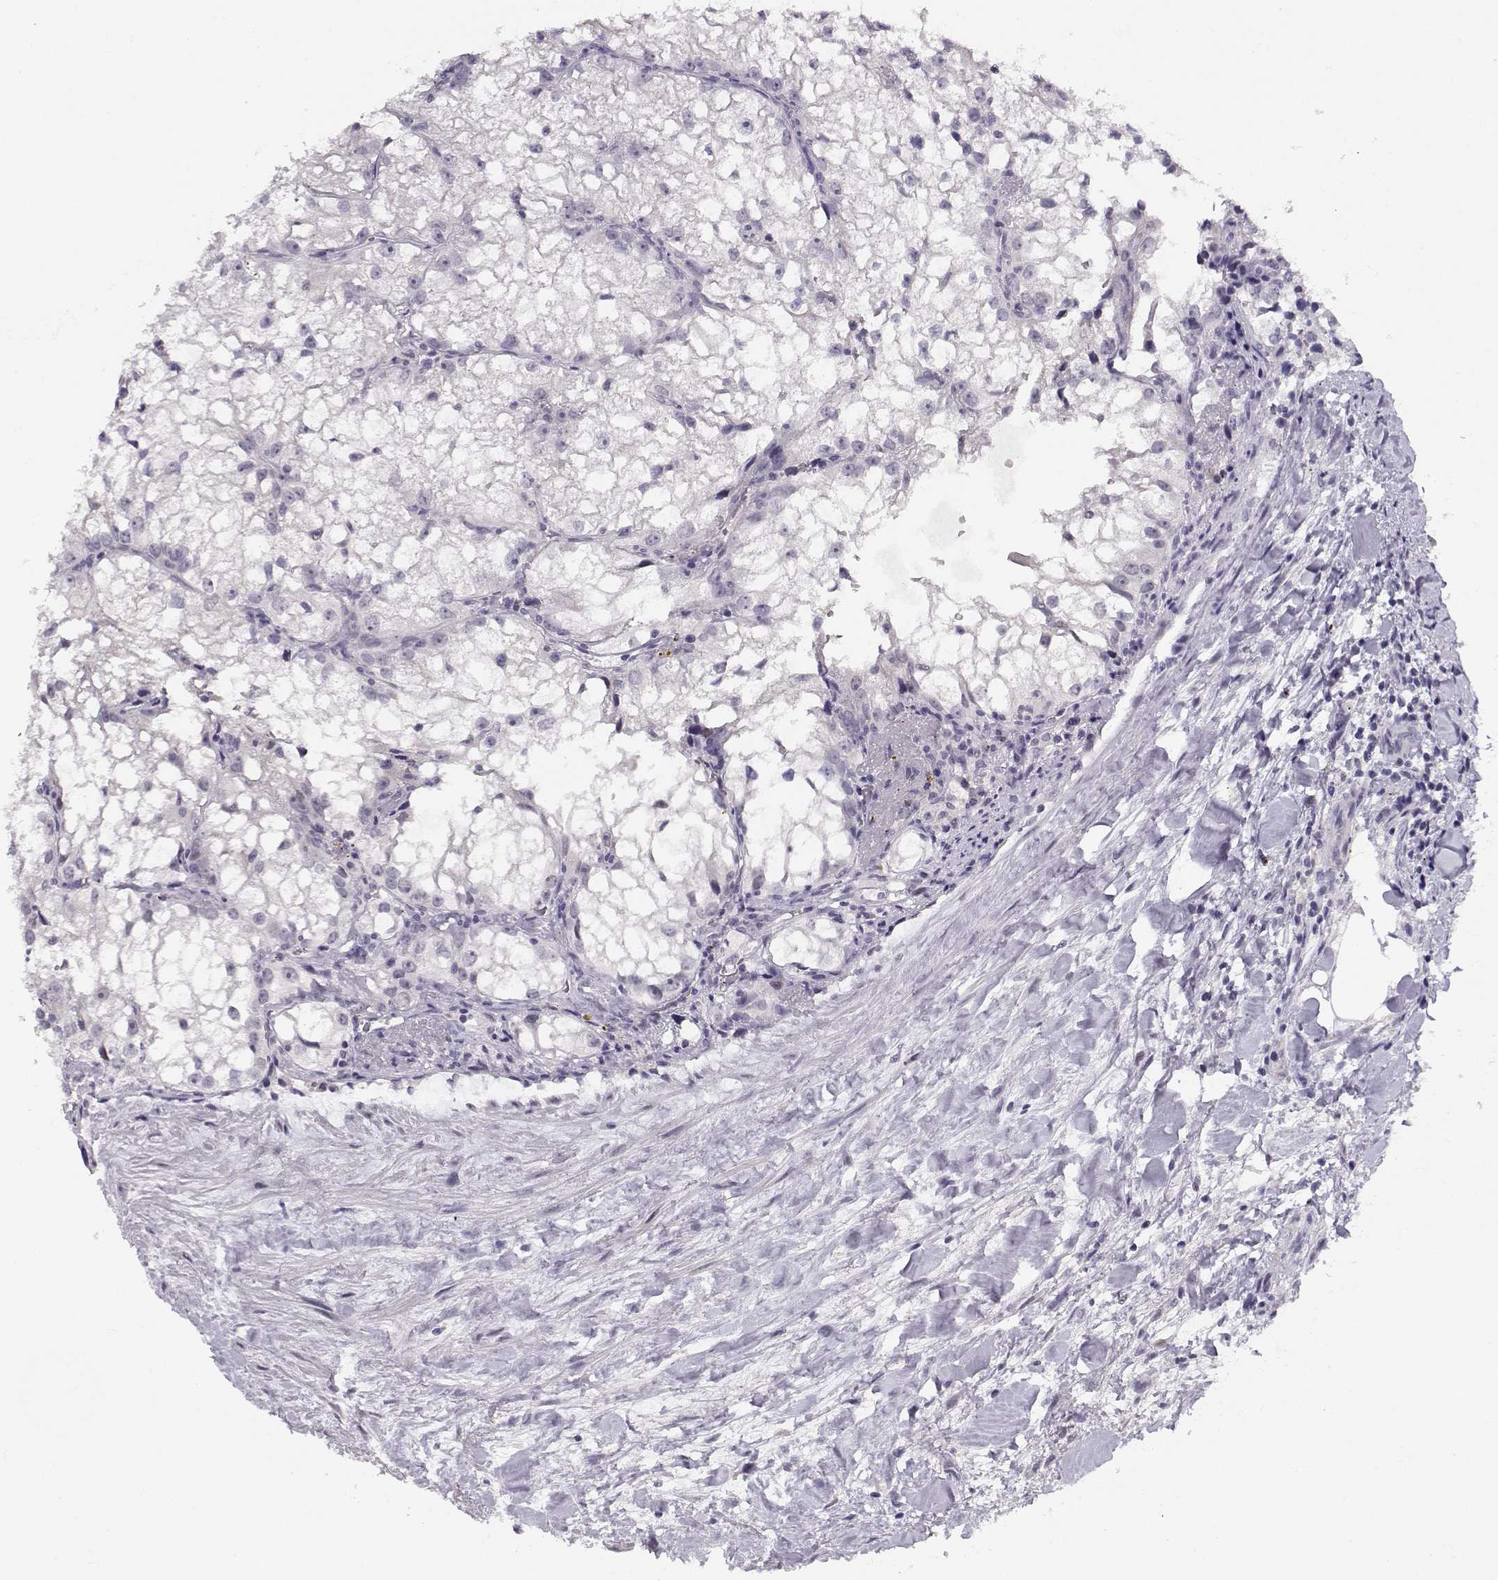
{"staining": {"intensity": "negative", "quantity": "none", "location": "none"}, "tissue": "renal cancer", "cell_type": "Tumor cells", "image_type": "cancer", "snomed": [{"axis": "morphology", "description": "Adenocarcinoma, NOS"}, {"axis": "topography", "description": "Kidney"}], "caption": "This is an immunohistochemistry (IHC) photomicrograph of human adenocarcinoma (renal). There is no expression in tumor cells.", "gene": "CRX", "patient": {"sex": "male", "age": 59}}